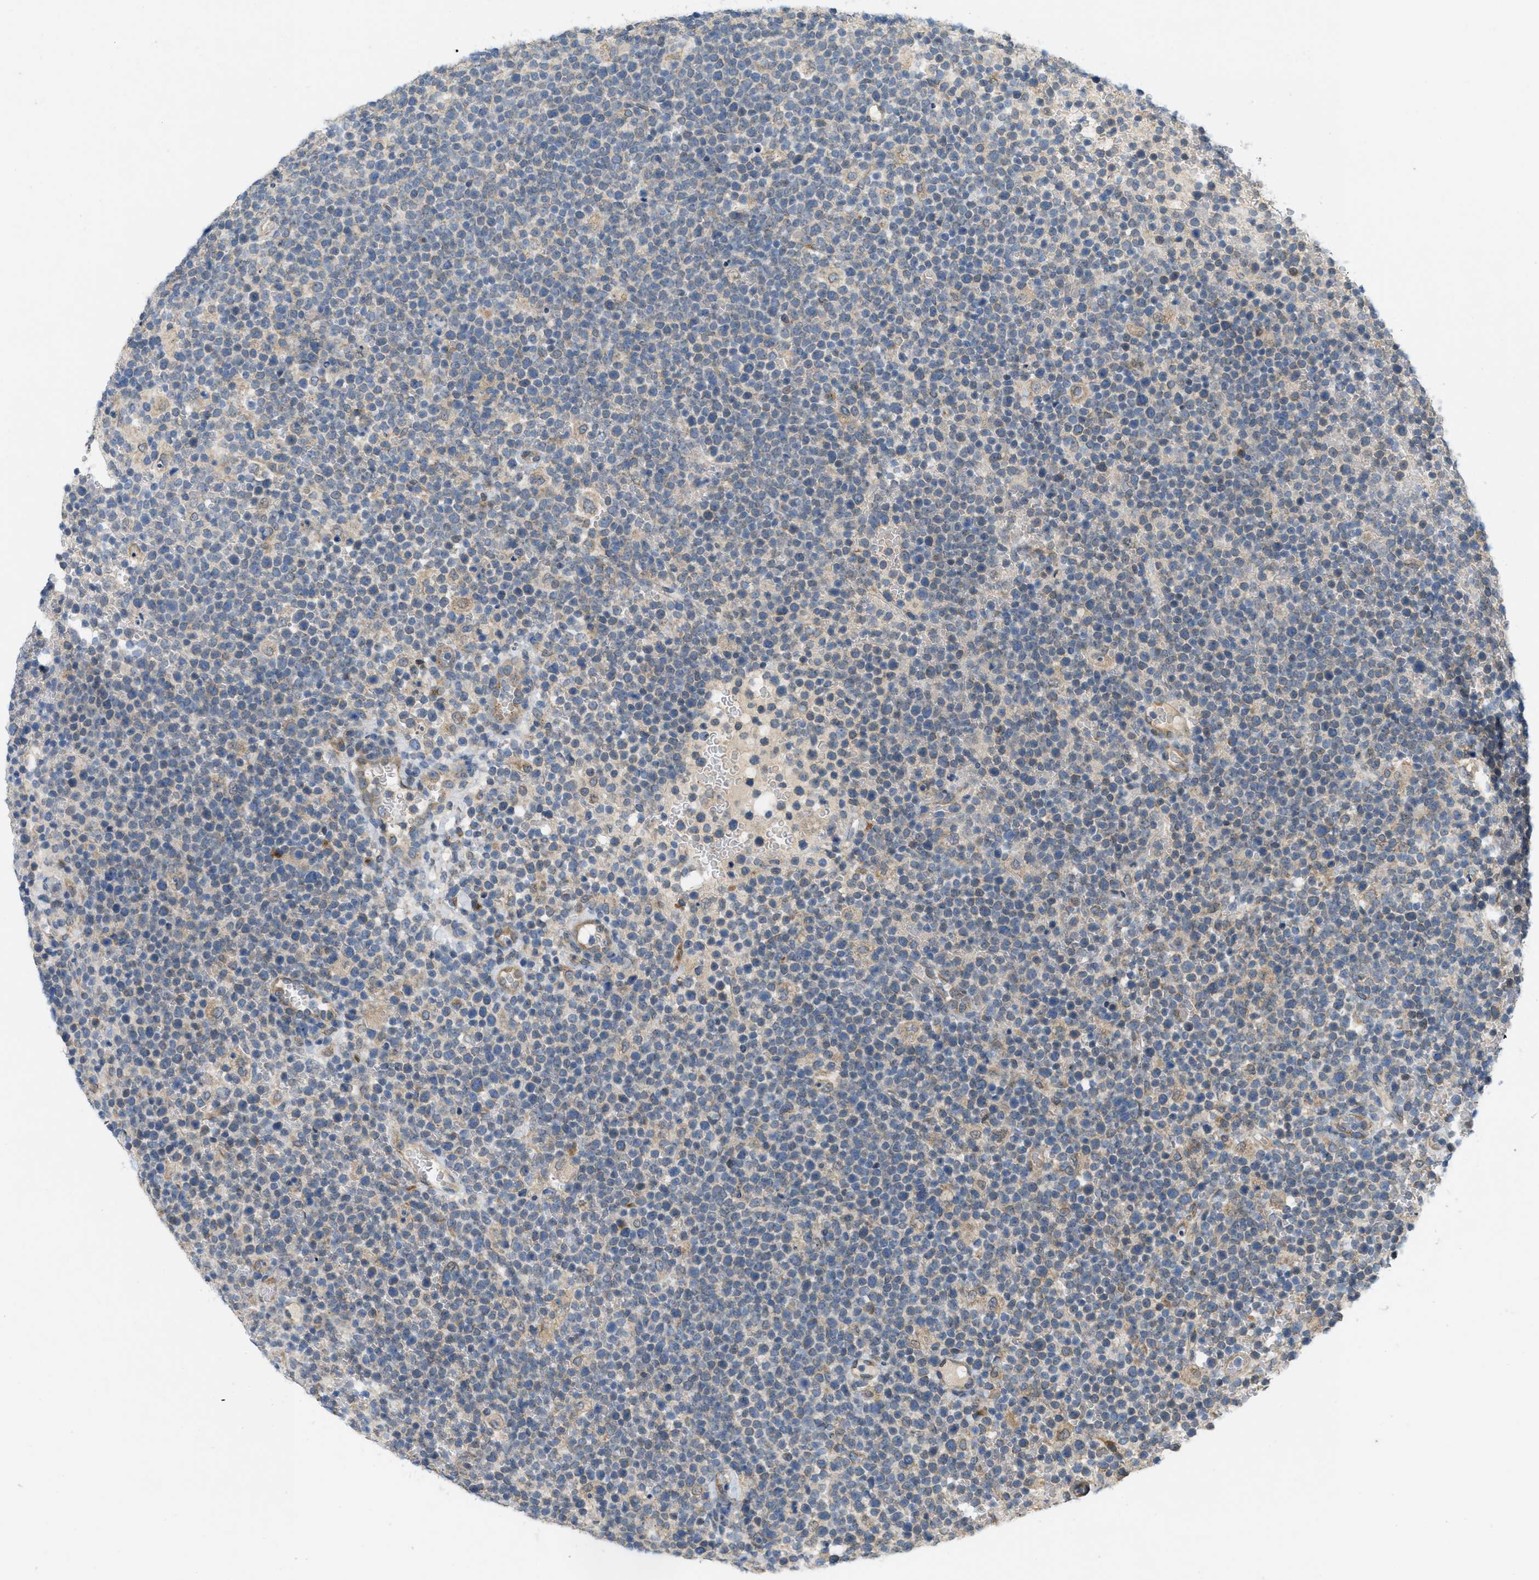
{"staining": {"intensity": "negative", "quantity": "none", "location": "none"}, "tissue": "lymphoma", "cell_type": "Tumor cells", "image_type": "cancer", "snomed": [{"axis": "morphology", "description": "Malignant lymphoma, non-Hodgkin's type, High grade"}, {"axis": "topography", "description": "Lymph node"}], "caption": "An immunohistochemistry (IHC) photomicrograph of high-grade malignant lymphoma, non-Hodgkin's type is shown. There is no staining in tumor cells of high-grade malignant lymphoma, non-Hodgkin's type.", "gene": "IFNLR1", "patient": {"sex": "male", "age": 61}}